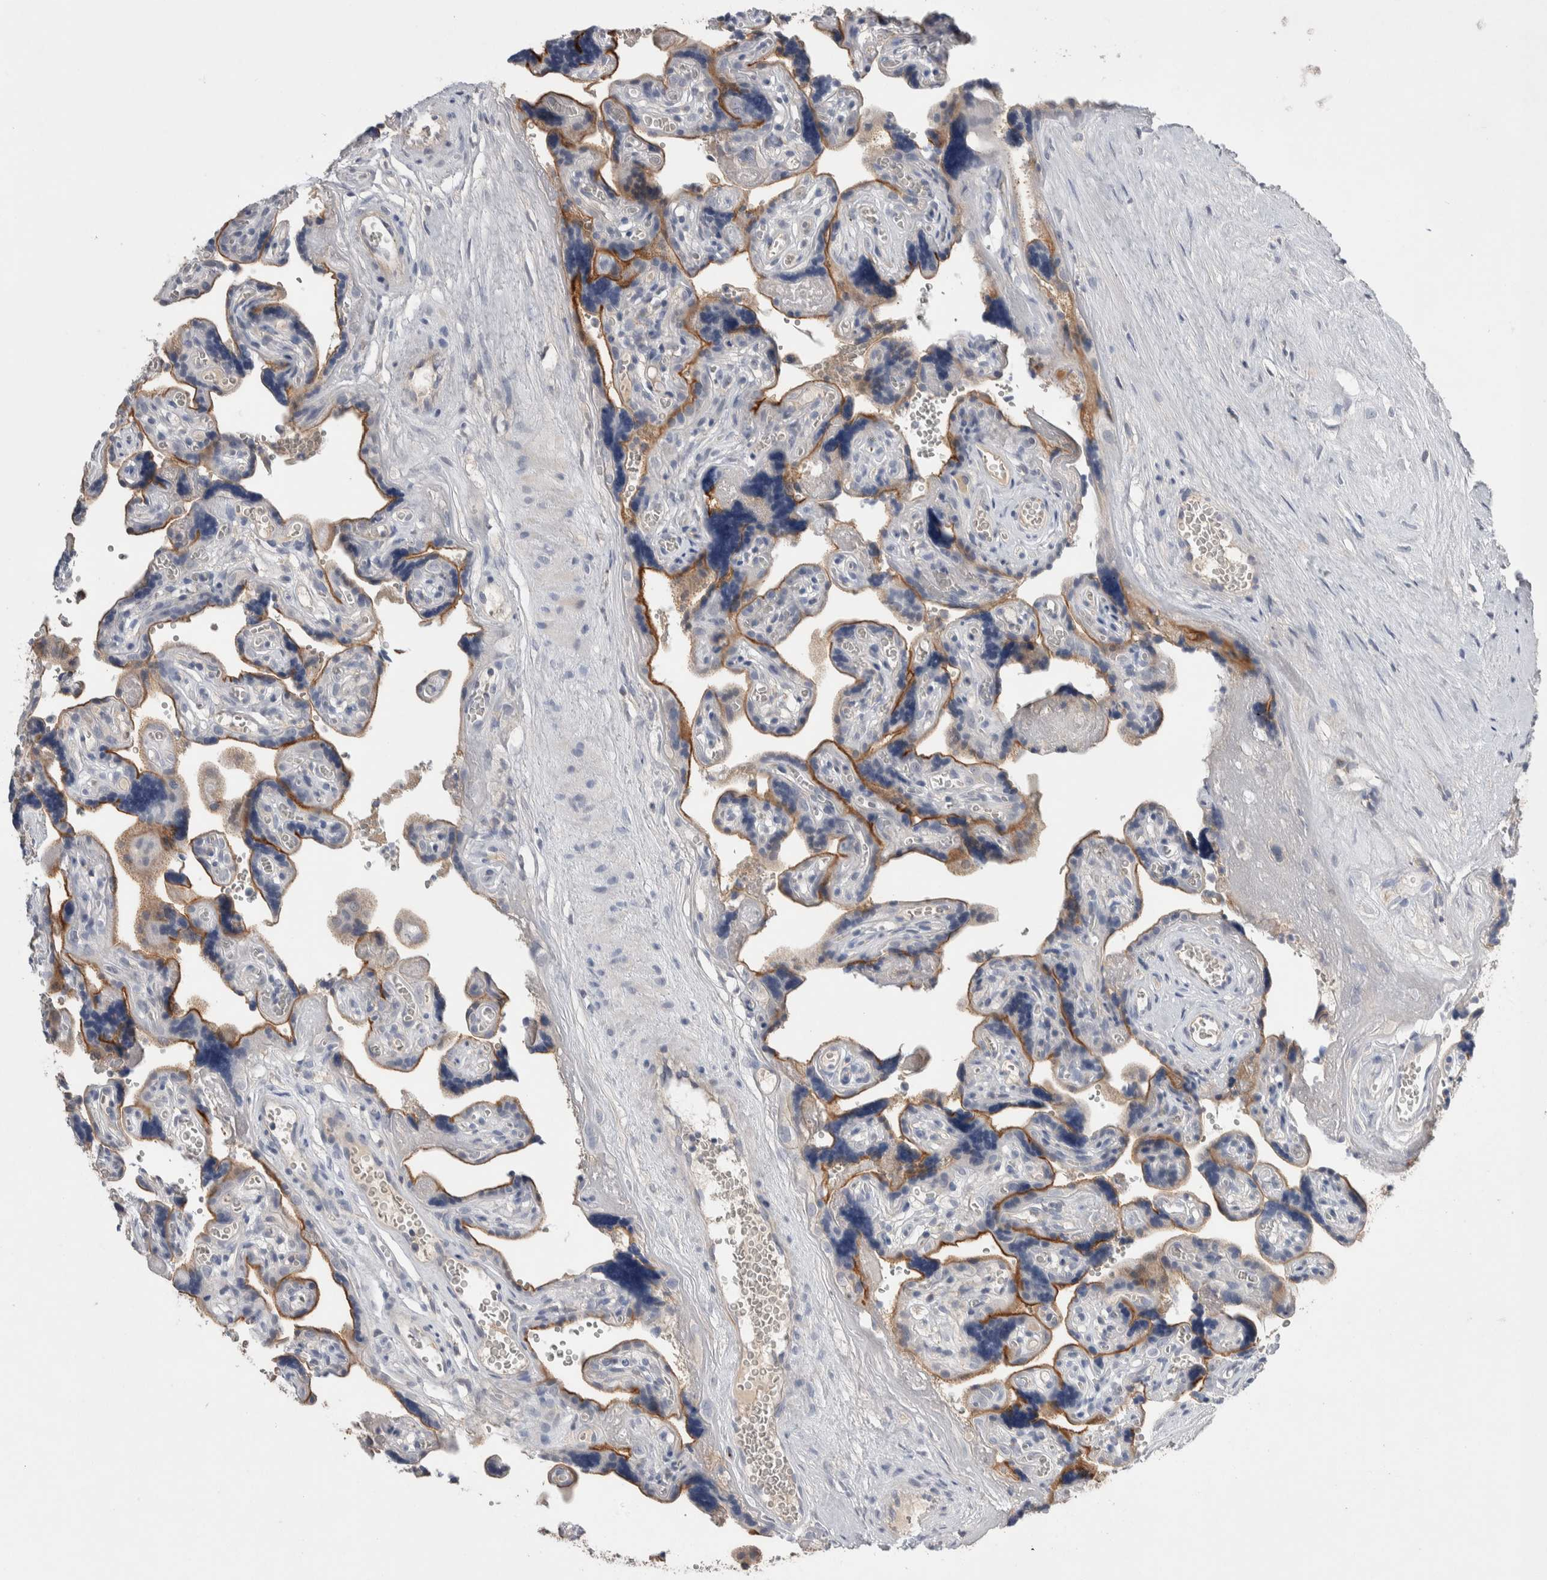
{"staining": {"intensity": "strong", "quantity": "25%-75%", "location": "cytoplasmic/membranous"}, "tissue": "placenta", "cell_type": "Trophoblastic cells", "image_type": "normal", "snomed": [{"axis": "morphology", "description": "Normal tissue, NOS"}, {"axis": "topography", "description": "Placenta"}], "caption": "A brown stain shows strong cytoplasmic/membranous positivity of a protein in trophoblastic cells of unremarkable human placenta.", "gene": "CEP131", "patient": {"sex": "female", "age": 30}}